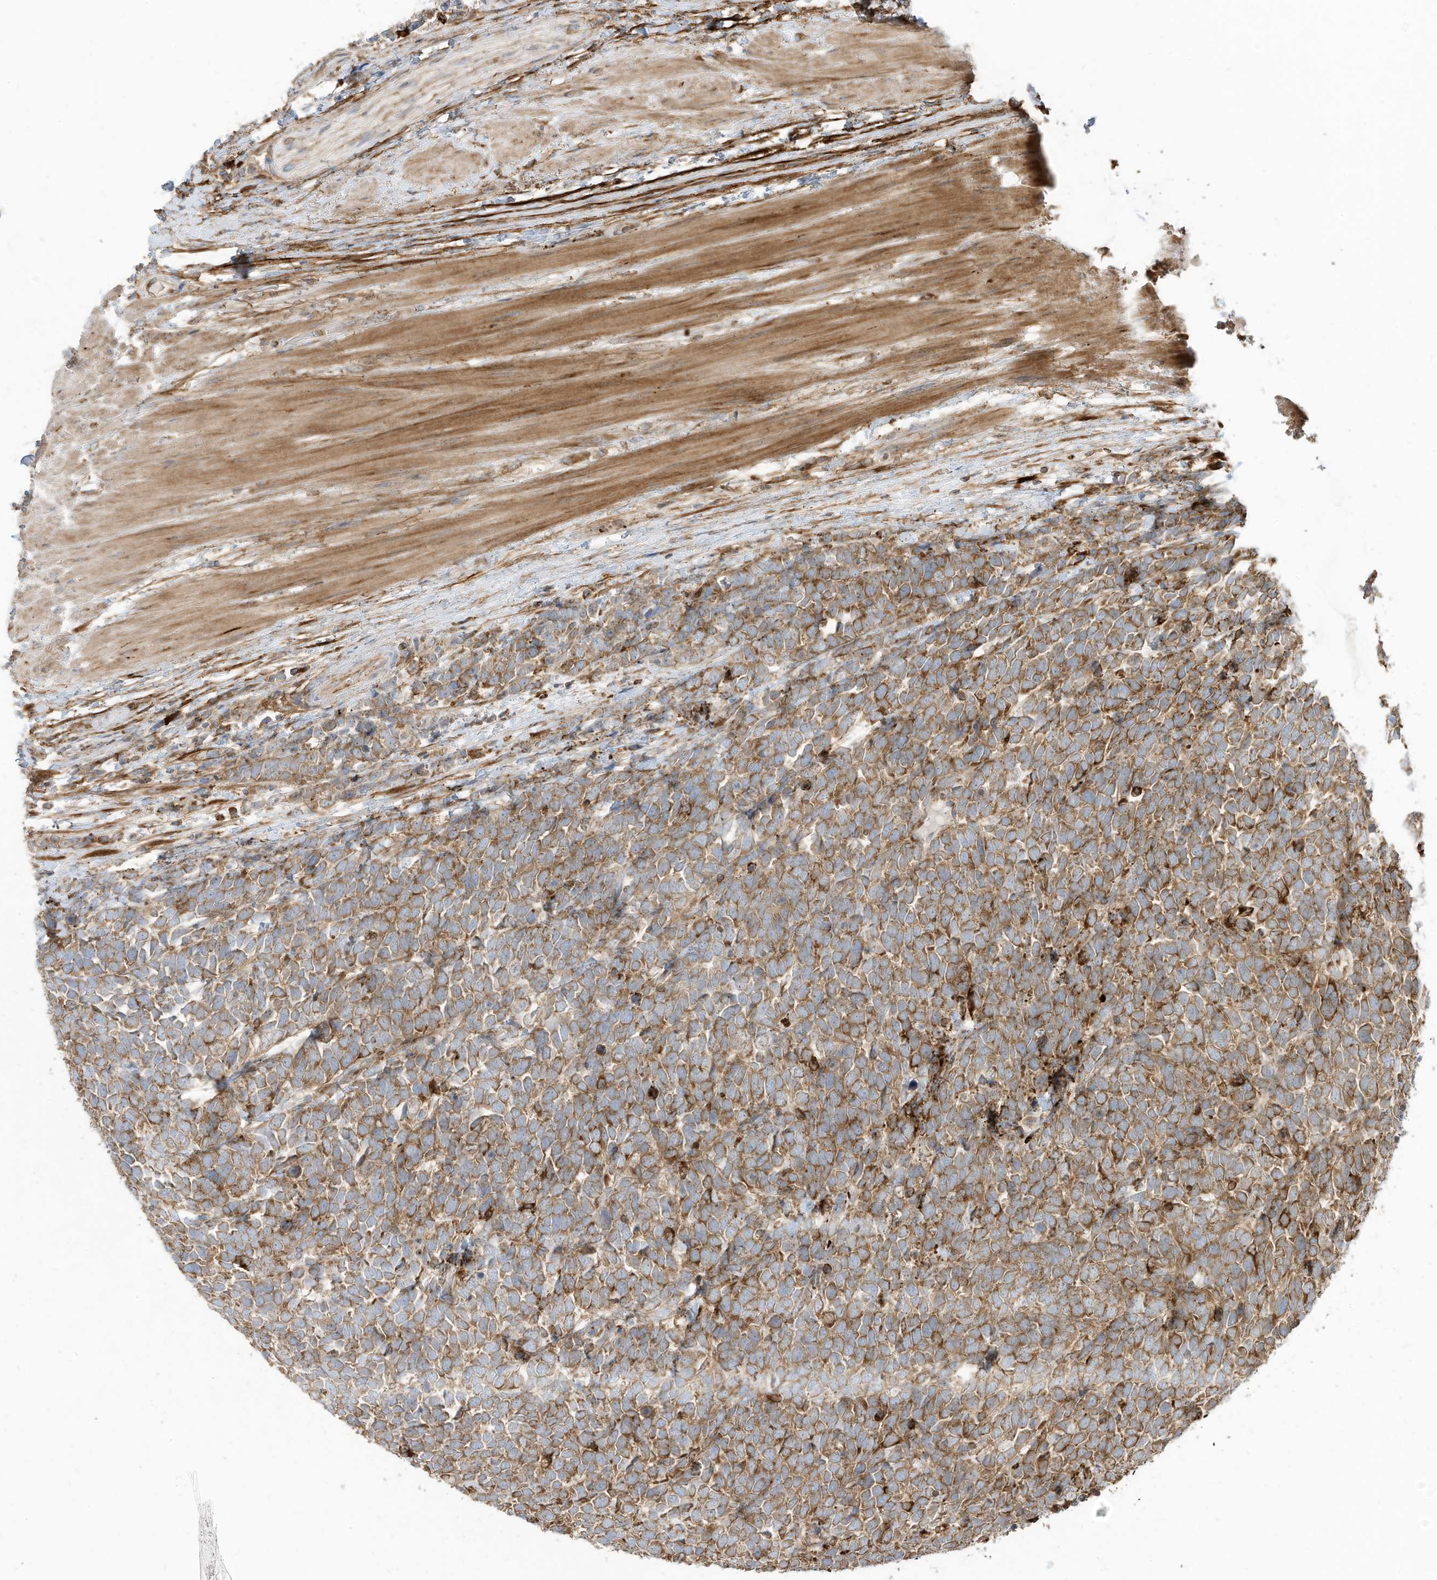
{"staining": {"intensity": "moderate", "quantity": ">75%", "location": "cytoplasmic/membranous"}, "tissue": "urothelial cancer", "cell_type": "Tumor cells", "image_type": "cancer", "snomed": [{"axis": "morphology", "description": "Urothelial carcinoma, High grade"}, {"axis": "topography", "description": "Urinary bladder"}], "caption": "Protein analysis of urothelial carcinoma (high-grade) tissue displays moderate cytoplasmic/membranous positivity in approximately >75% of tumor cells. (Brightfield microscopy of DAB IHC at high magnification).", "gene": "TRNAU1AP", "patient": {"sex": "female", "age": 82}}